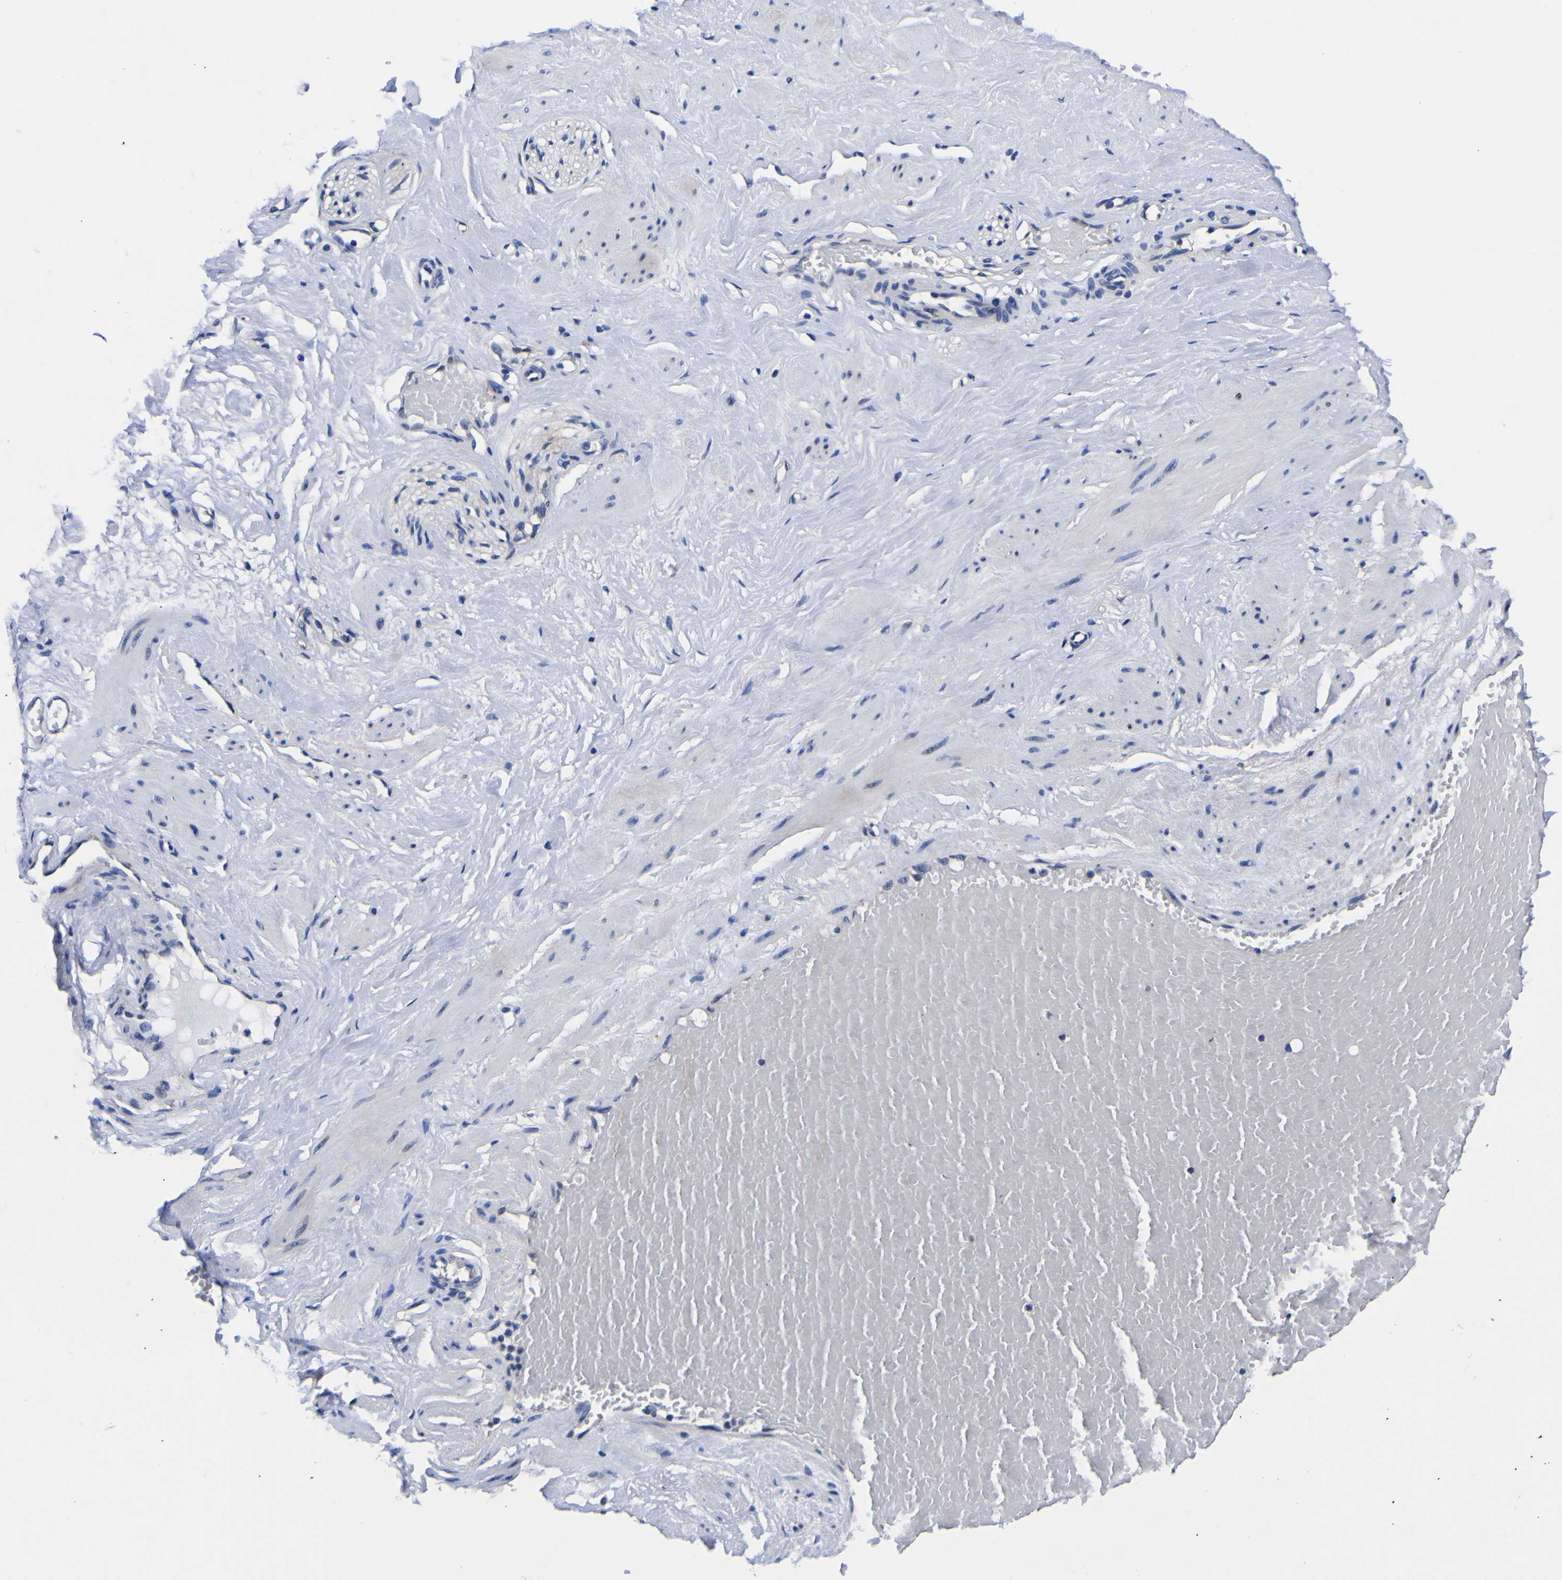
{"staining": {"intensity": "negative", "quantity": "none", "location": "none"}, "tissue": "adipose tissue", "cell_type": "Adipocytes", "image_type": "normal", "snomed": [{"axis": "morphology", "description": "Normal tissue, NOS"}, {"axis": "topography", "description": "Soft tissue"}, {"axis": "topography", "description": "Vascular tissue"}], "caption": "Immunohistochemistry of normal human adipose tissue exhibits no expression in adipocytes.", "gene": "FAM110B", "patient": {"sex": "female", "age": 35}}